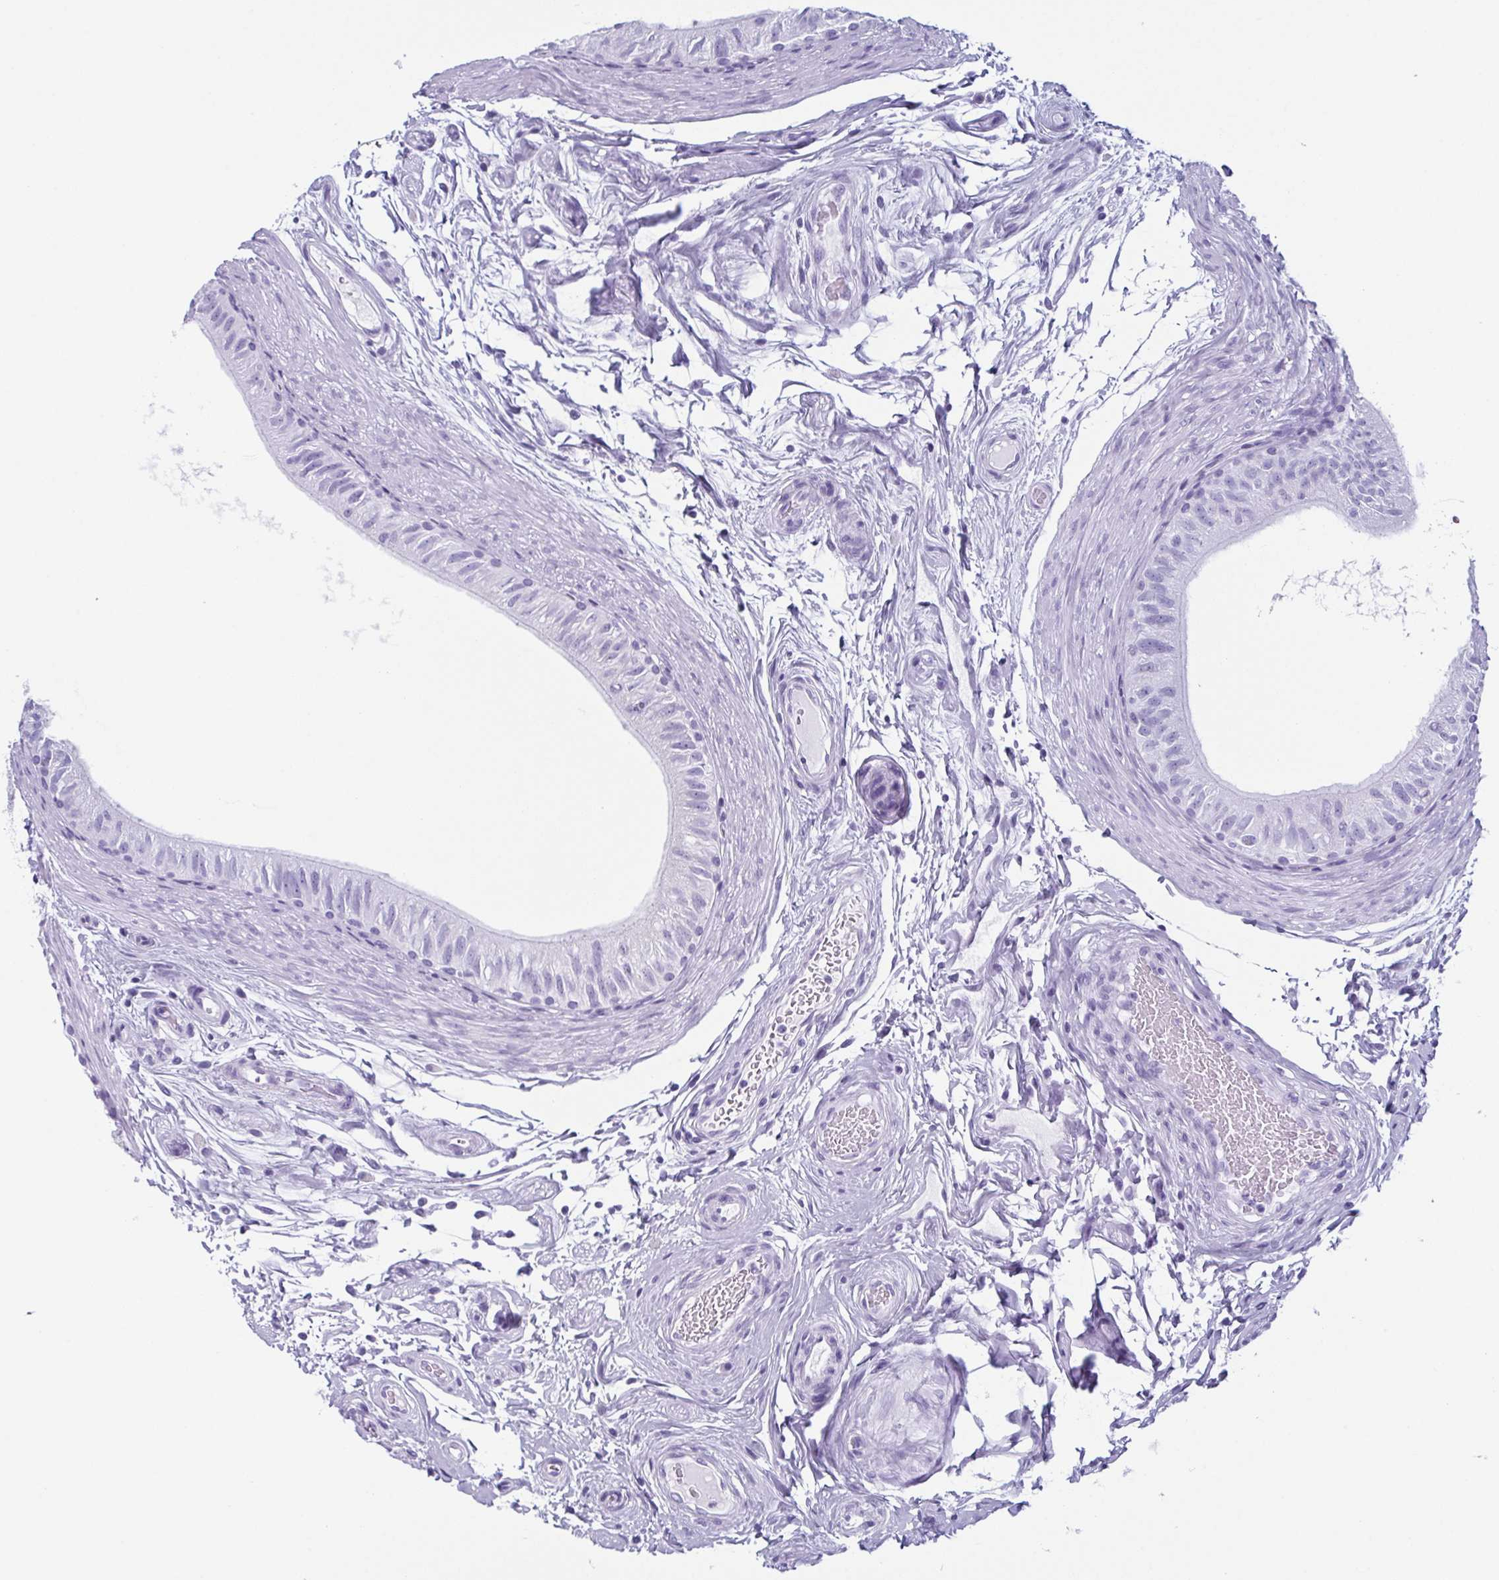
{"staining": {"intensity": "negative", "quantity": "none", "location": "none"}, "tissue": "epididymis", "cell_type": "Glandular cells", "image_type": "normal", "snomed": [{"axis": "morphology", "description": "Normal tissue, NOS"}, {"axis": "topography", "description": "Epididymis"}], "caption": "Immunohistochemistry (IHC) image of benign epididymis stained for a protein (brown), which reveals no staining in glandular cells.", "gene": "ENKUR", "patient": {"sex": "male", "age": 36}}